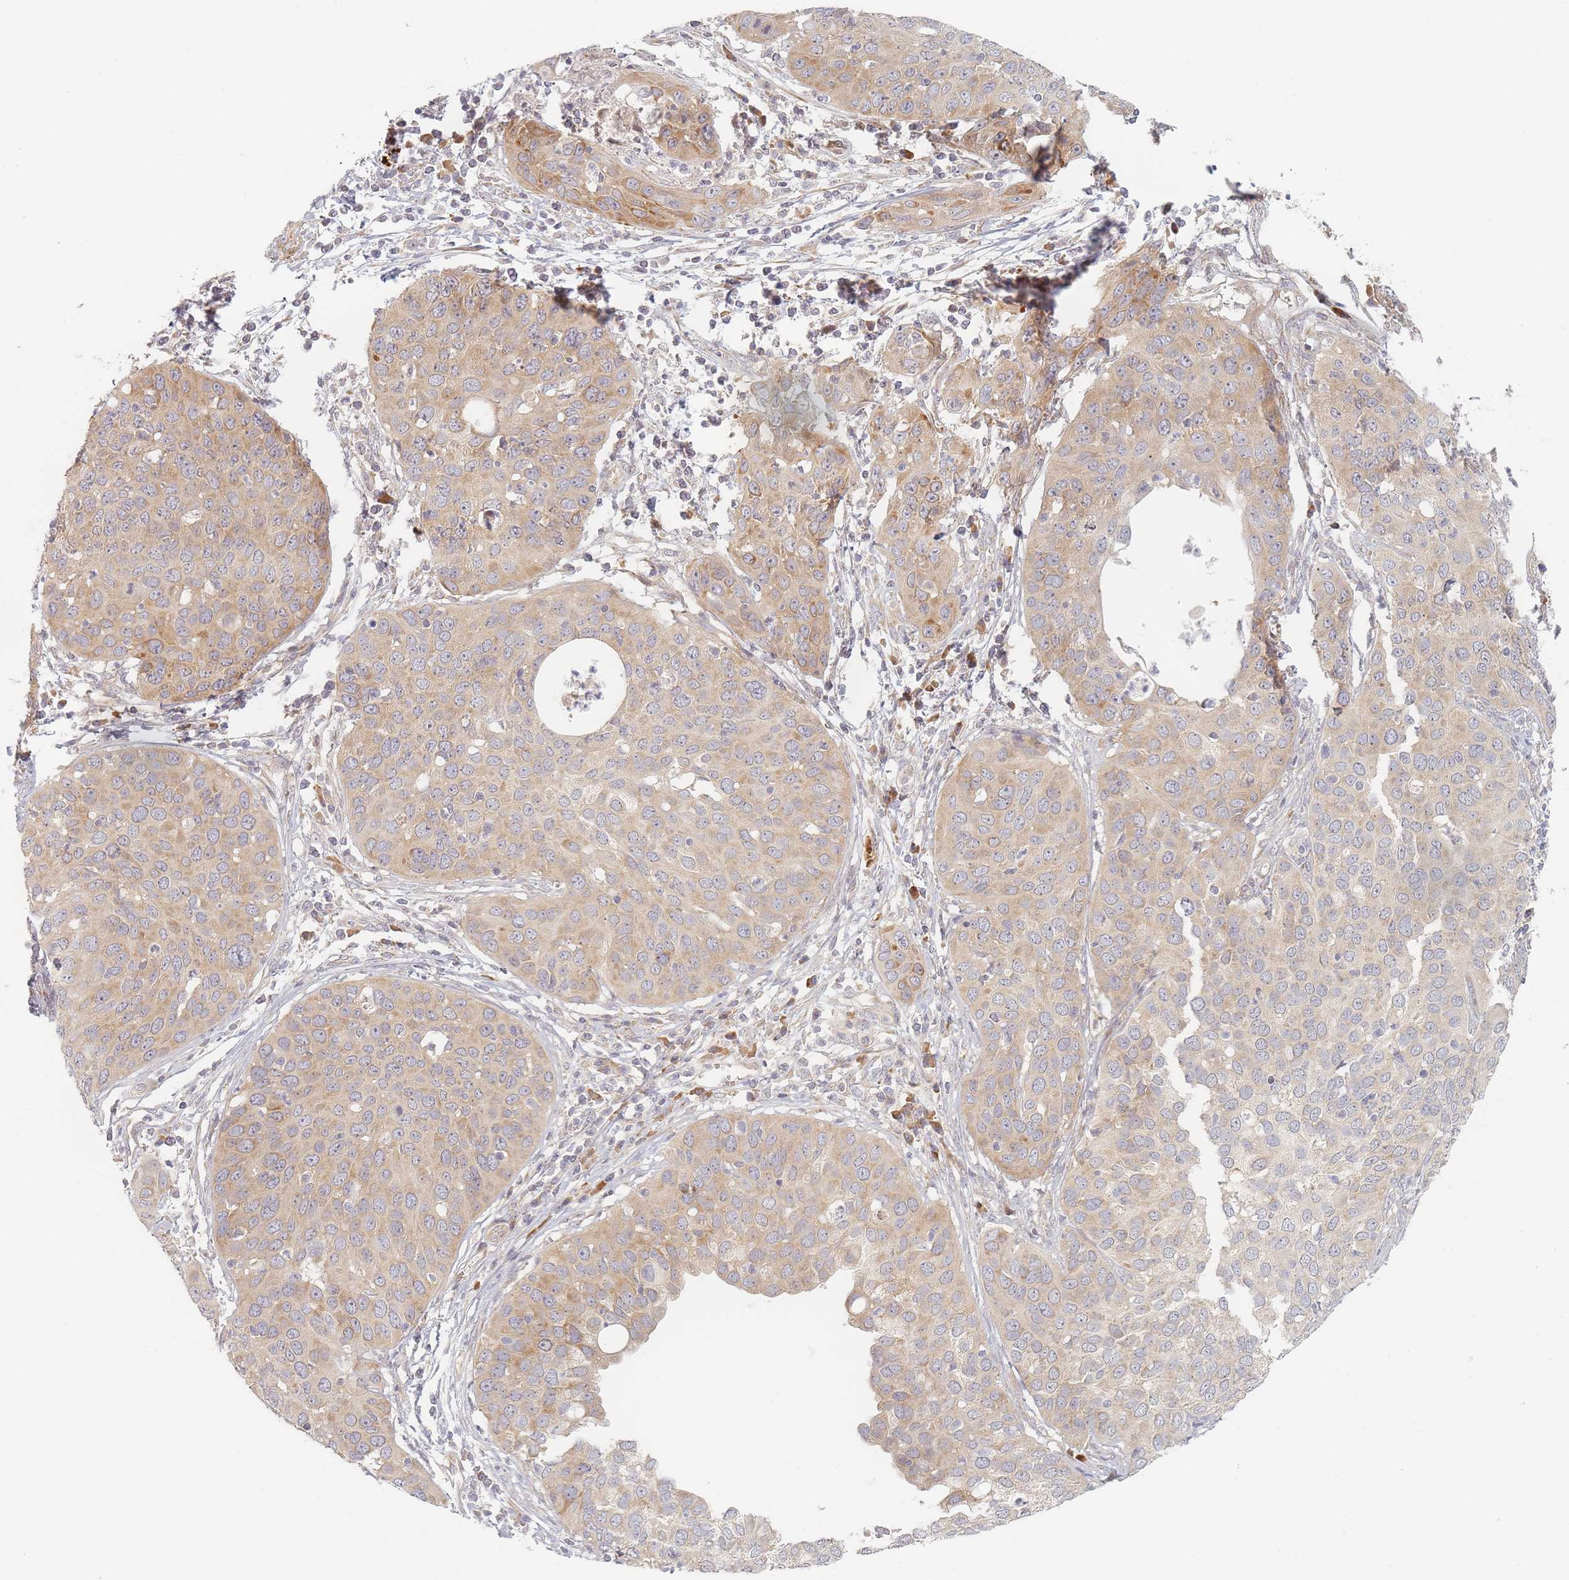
{"staining": {"intensity": "moderate", "quantity": ">75%", "location": "cytoplasmic/membranous"}, "tissue": "cervical cancer", "cell_type": "Tumor cells", "image_type": "cancer", "snomed": [{"axis": "morphology", "description": "Squamous cell carcinoma, NOS"}, {"axis": "topography", "description": "Cervix"}], "caption": "A high-resolution histopathology image shows immunohistochemistry (IHC) staining of cervical cancer (squamous cell carcinoma), which reveals moderate cytoplasmic/membranous positivity in approximately >75% of tumor cells.", "gene": "ZKSCAN7", "patient": {"sex": "female", "age": 36}}